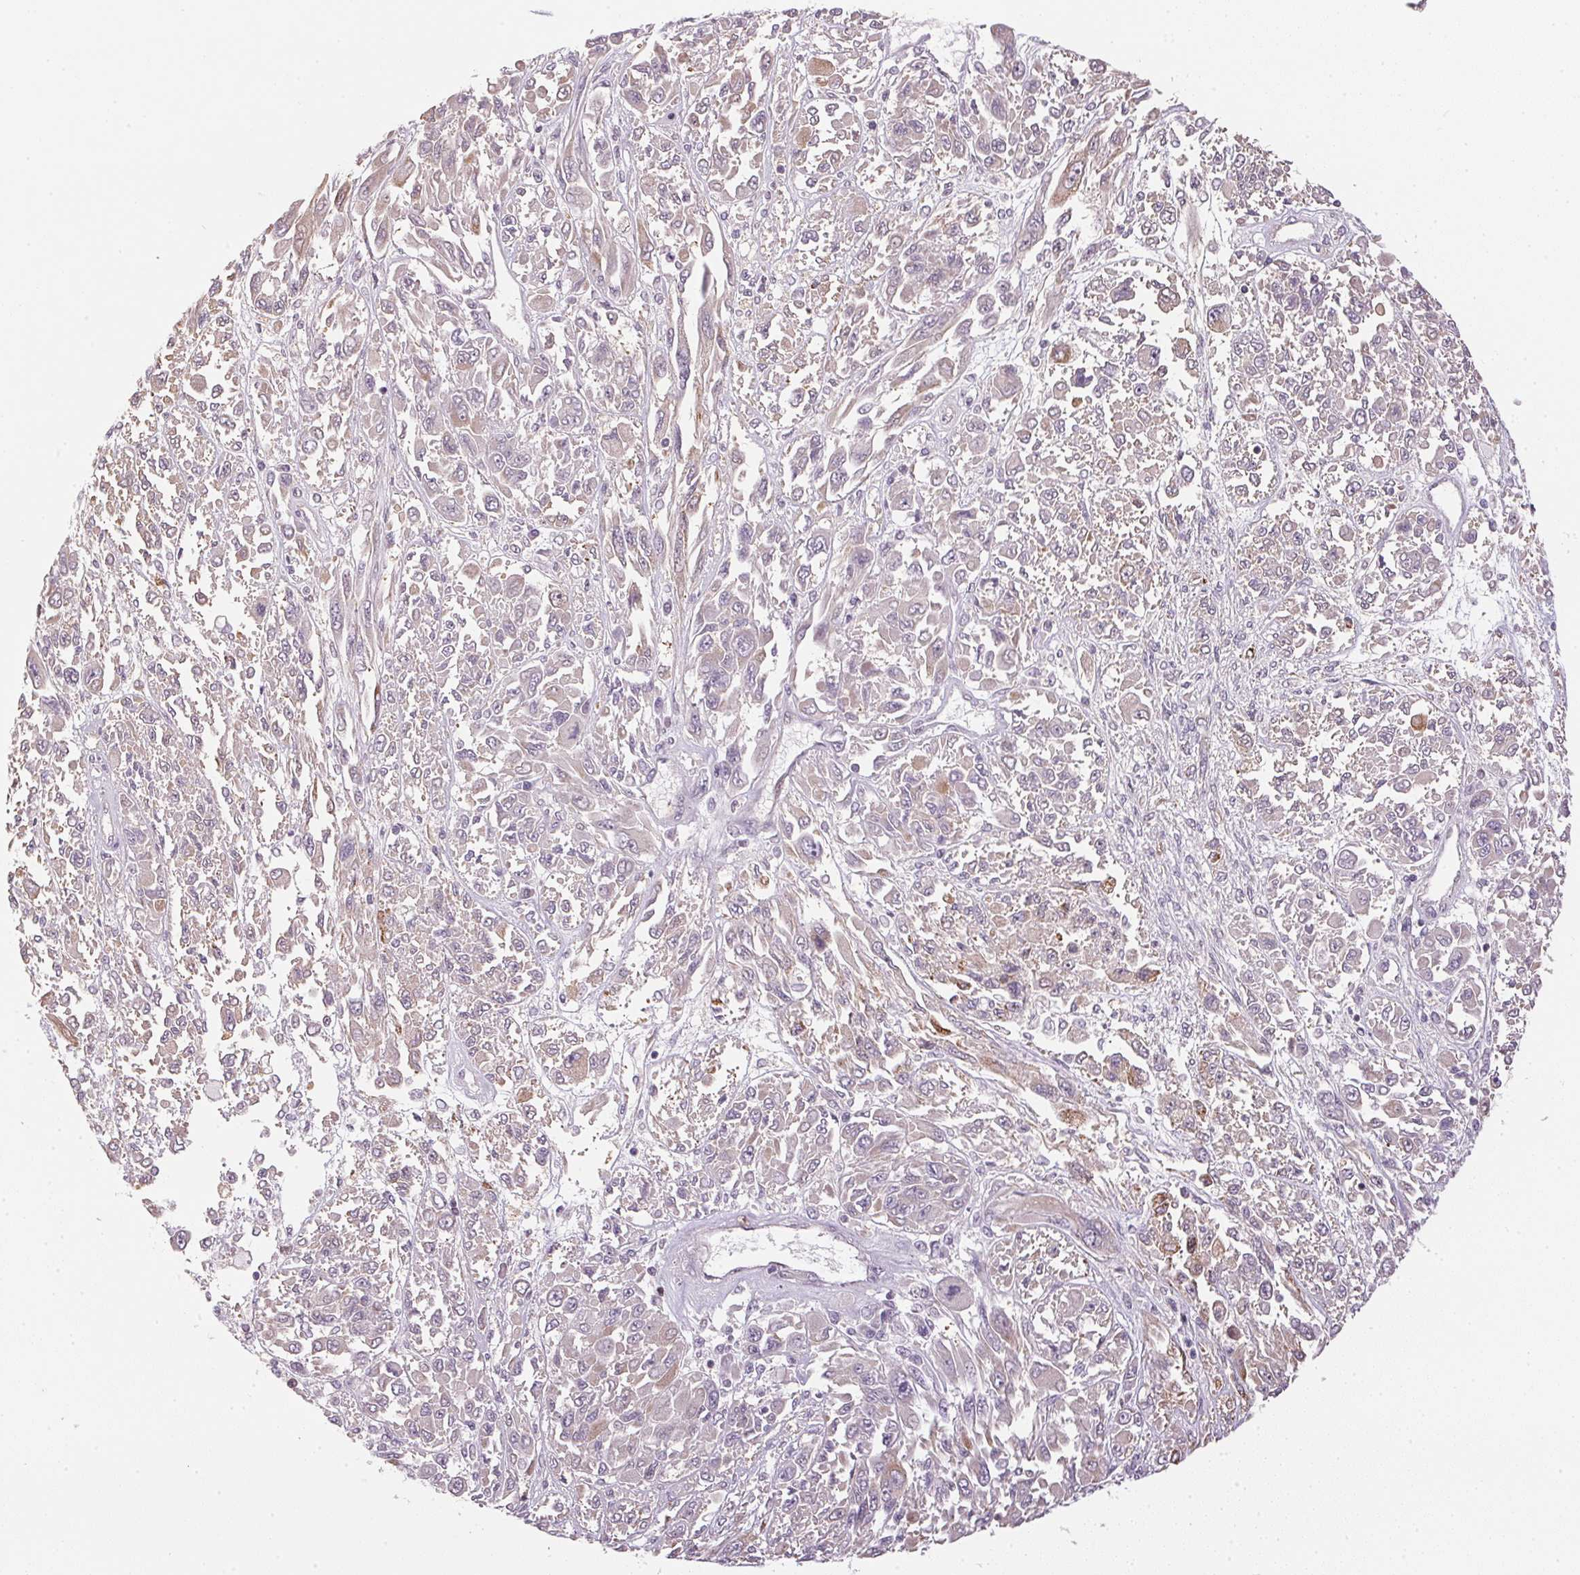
{"staining": {"intensity": "weak", "quantity": "<25%", "location": "cytoplasmic/membranous"}, "tissue": "melanoma", "cell_type": "Tumor cells", "image_type": "cancer", "snomed": [{"axis": "morphology", "description": "Malignant melanoma, NOS"}, {"axis": "topography", "description": "Skin"}], "caption": "Tumor cells are negative for protein expression in human melanoma.", "gene": "SC5D", "patient": {"sex": "female", "age": 91}}